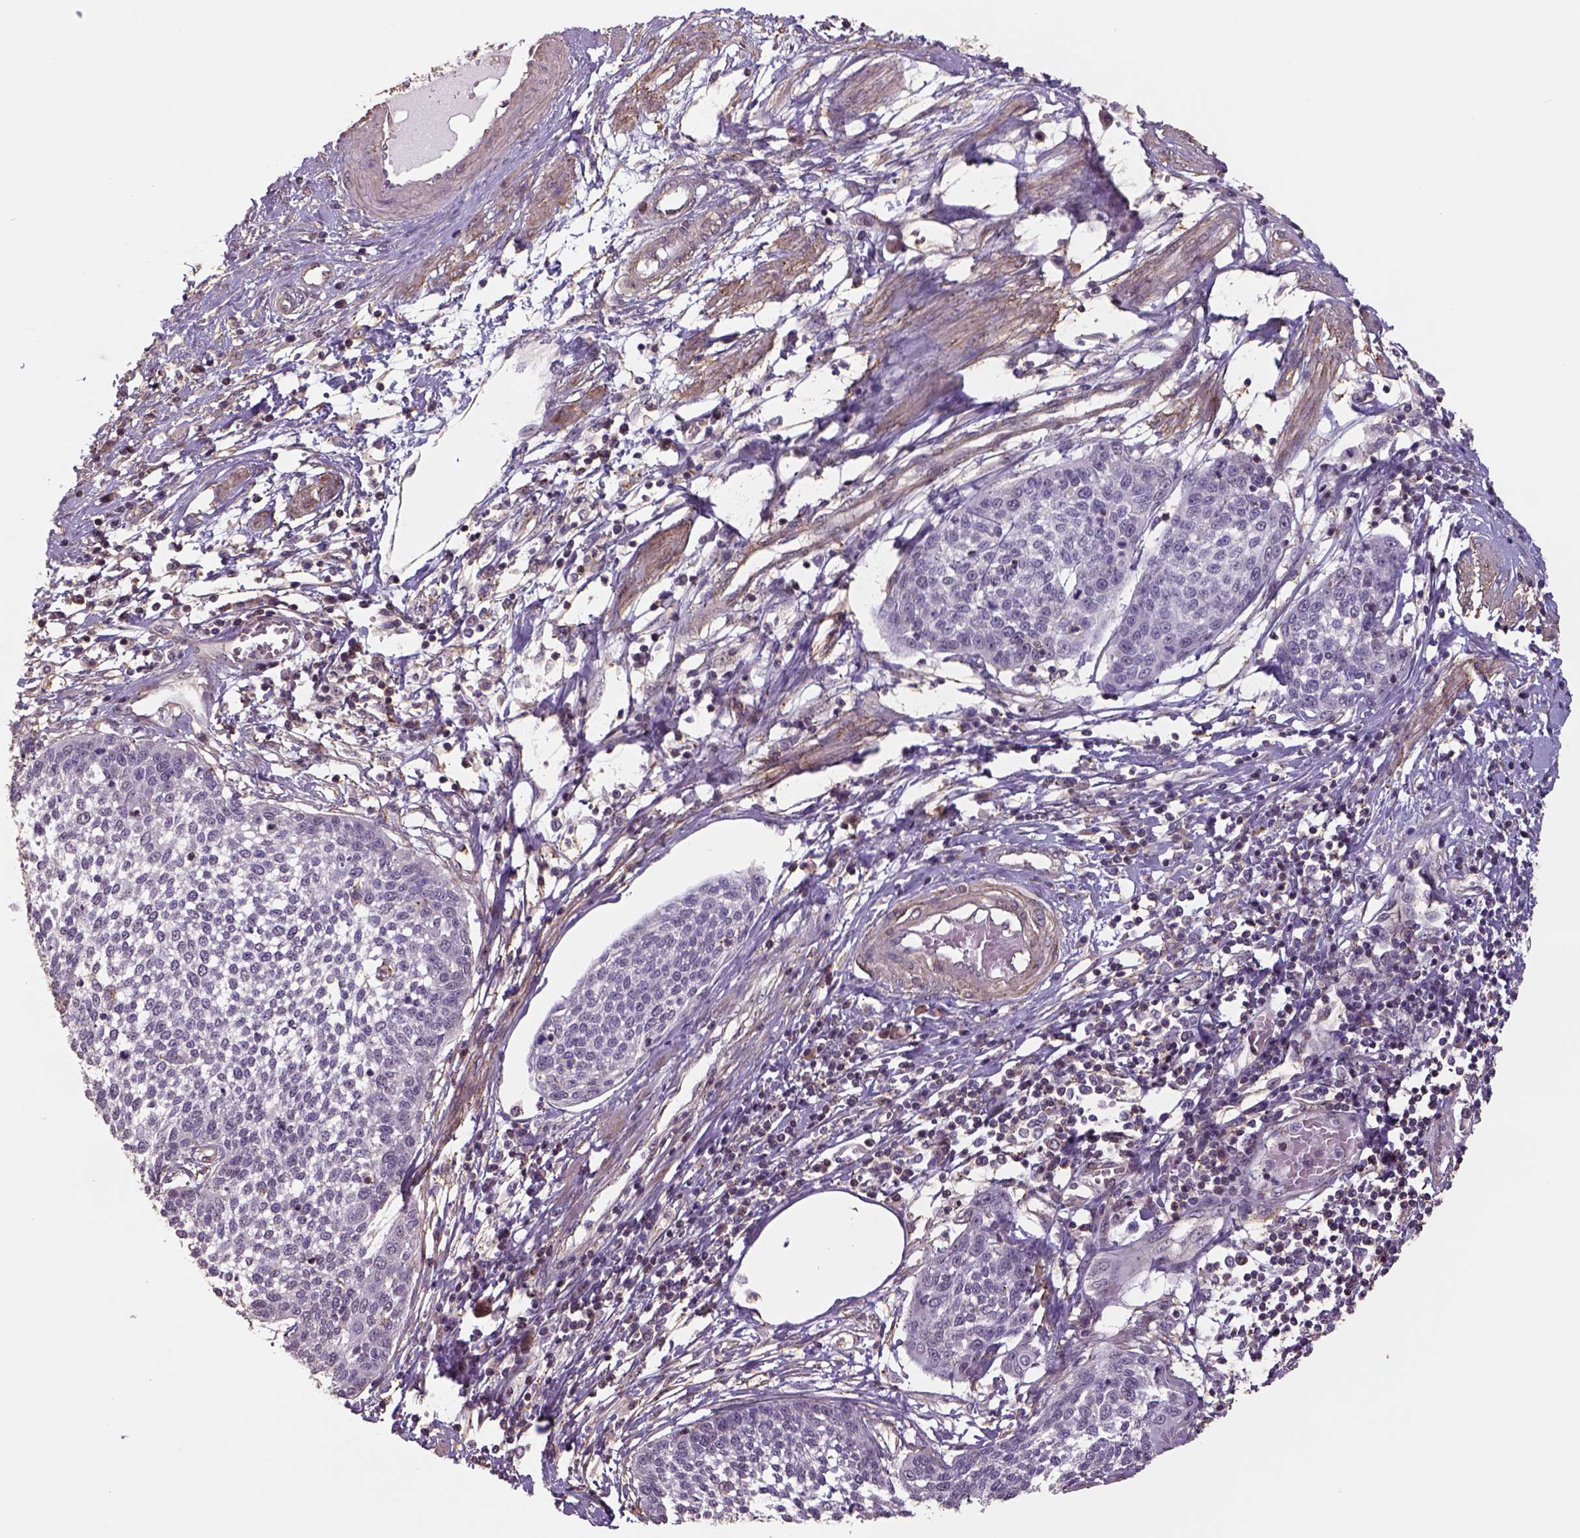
{"staining": {"intensity": "negative", "quantity": "none", "location": "none"}, "tissue": "cervical cancer", "cell_type": "Tumor cells", "image_type": "cancer", "snomed": [{"axis": "morphology", "description": "Squamous cell carcinoma, NOS"}, {"axis": "topography", "description": "Cervix"}], "caption": "Tumor cells are negative for brown protein staining in squamous cell carcinoma (cervical). (DAB immunohistochemistry visualized using brightfield microscopy, high magnification).", "gene": "LIN7A", "patient": {"sex": "female", "age": 34}}